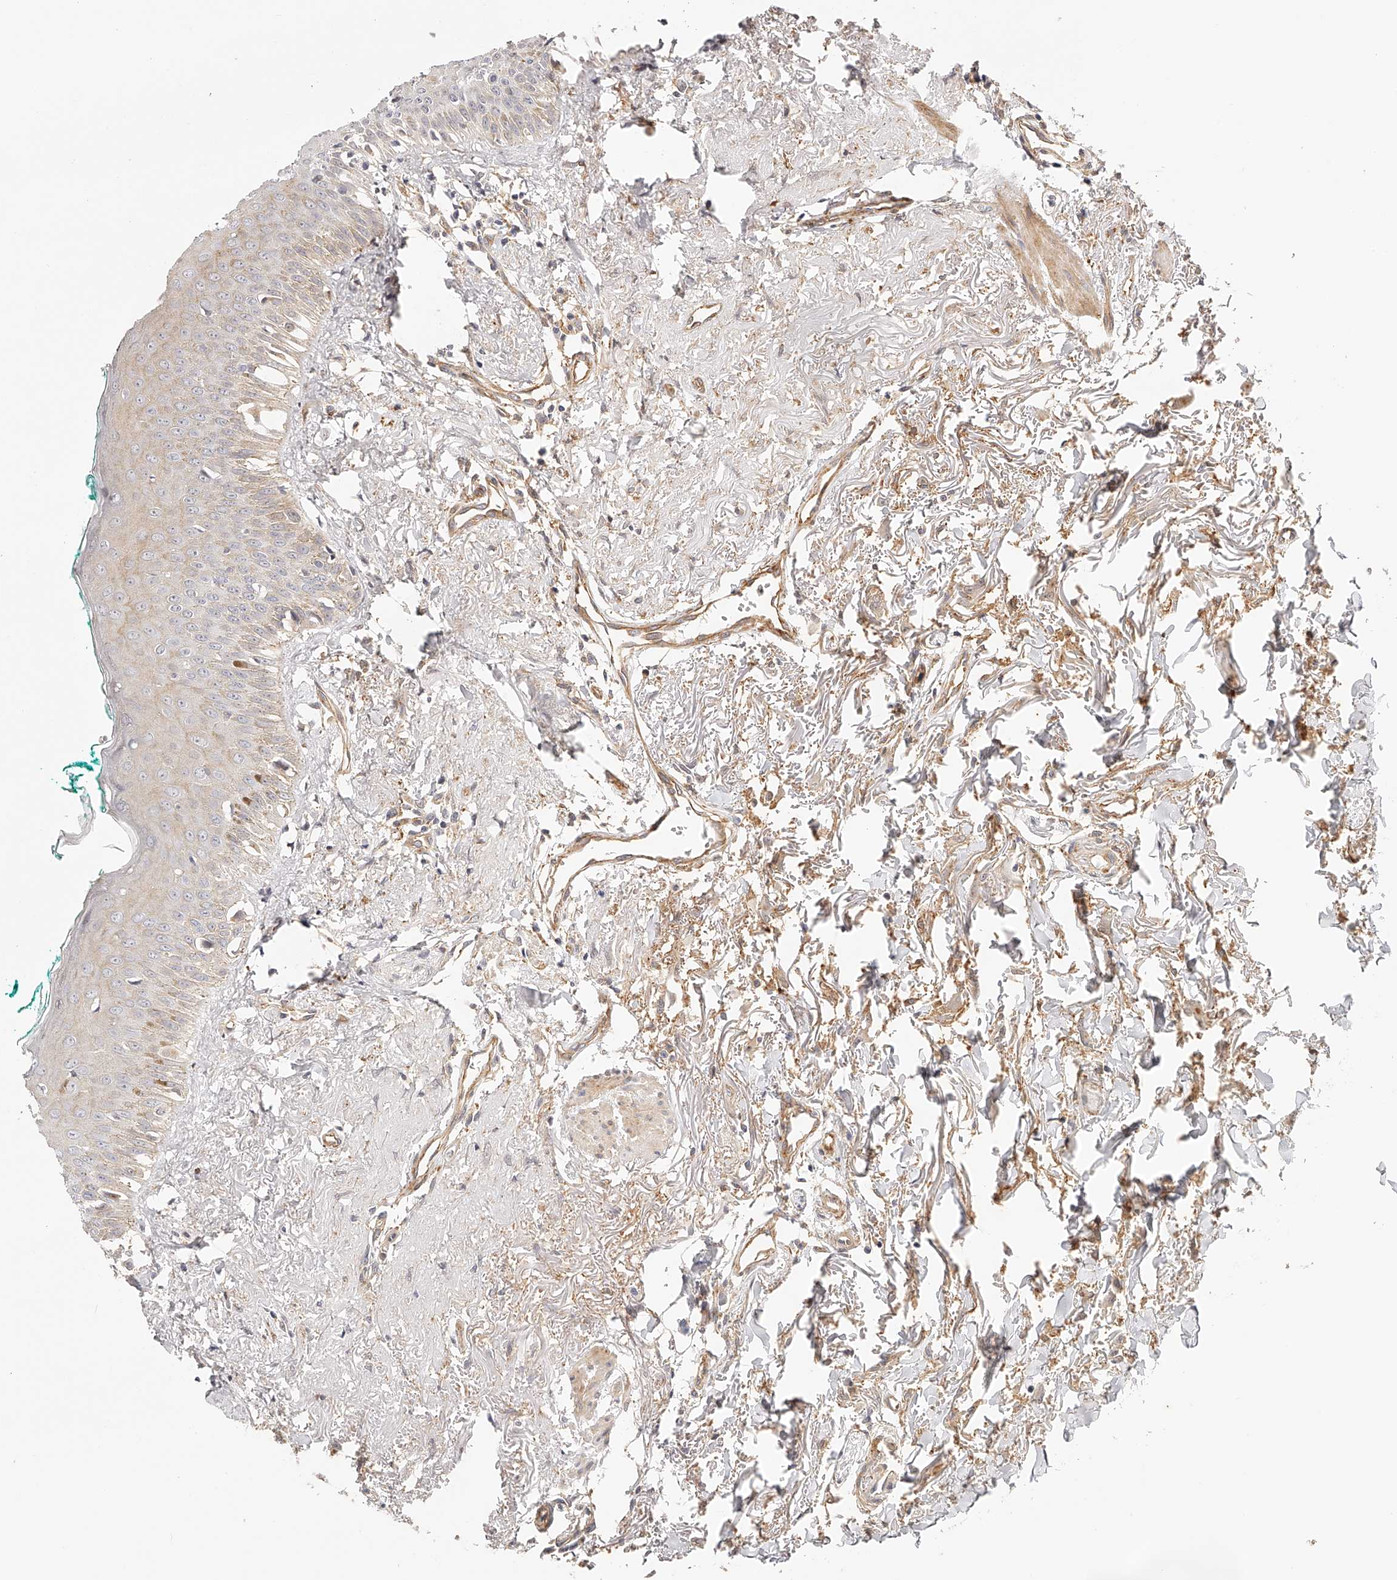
{"staining": {"intensity": "weak", "quantity": "<25%", "location": "cytoplasmic/membranous"}, "tissue": "oral mucosa", "cell_type": "Squamous epithelial cells", "image_type": "normal", "snomed": [{"axis": "morphology", "description": "Normal tissue, NOS"}, {"axis": "topography", "description": "Oral tissue"}], "caption": "DAB immunohistochemical staining of unremarkable oral mucosa displays no significant staining in squamous epithelial cells. (DAB IHC, high magnification).", "gene": "SYNC", "patient": {"sex": "female", "age": 70}}